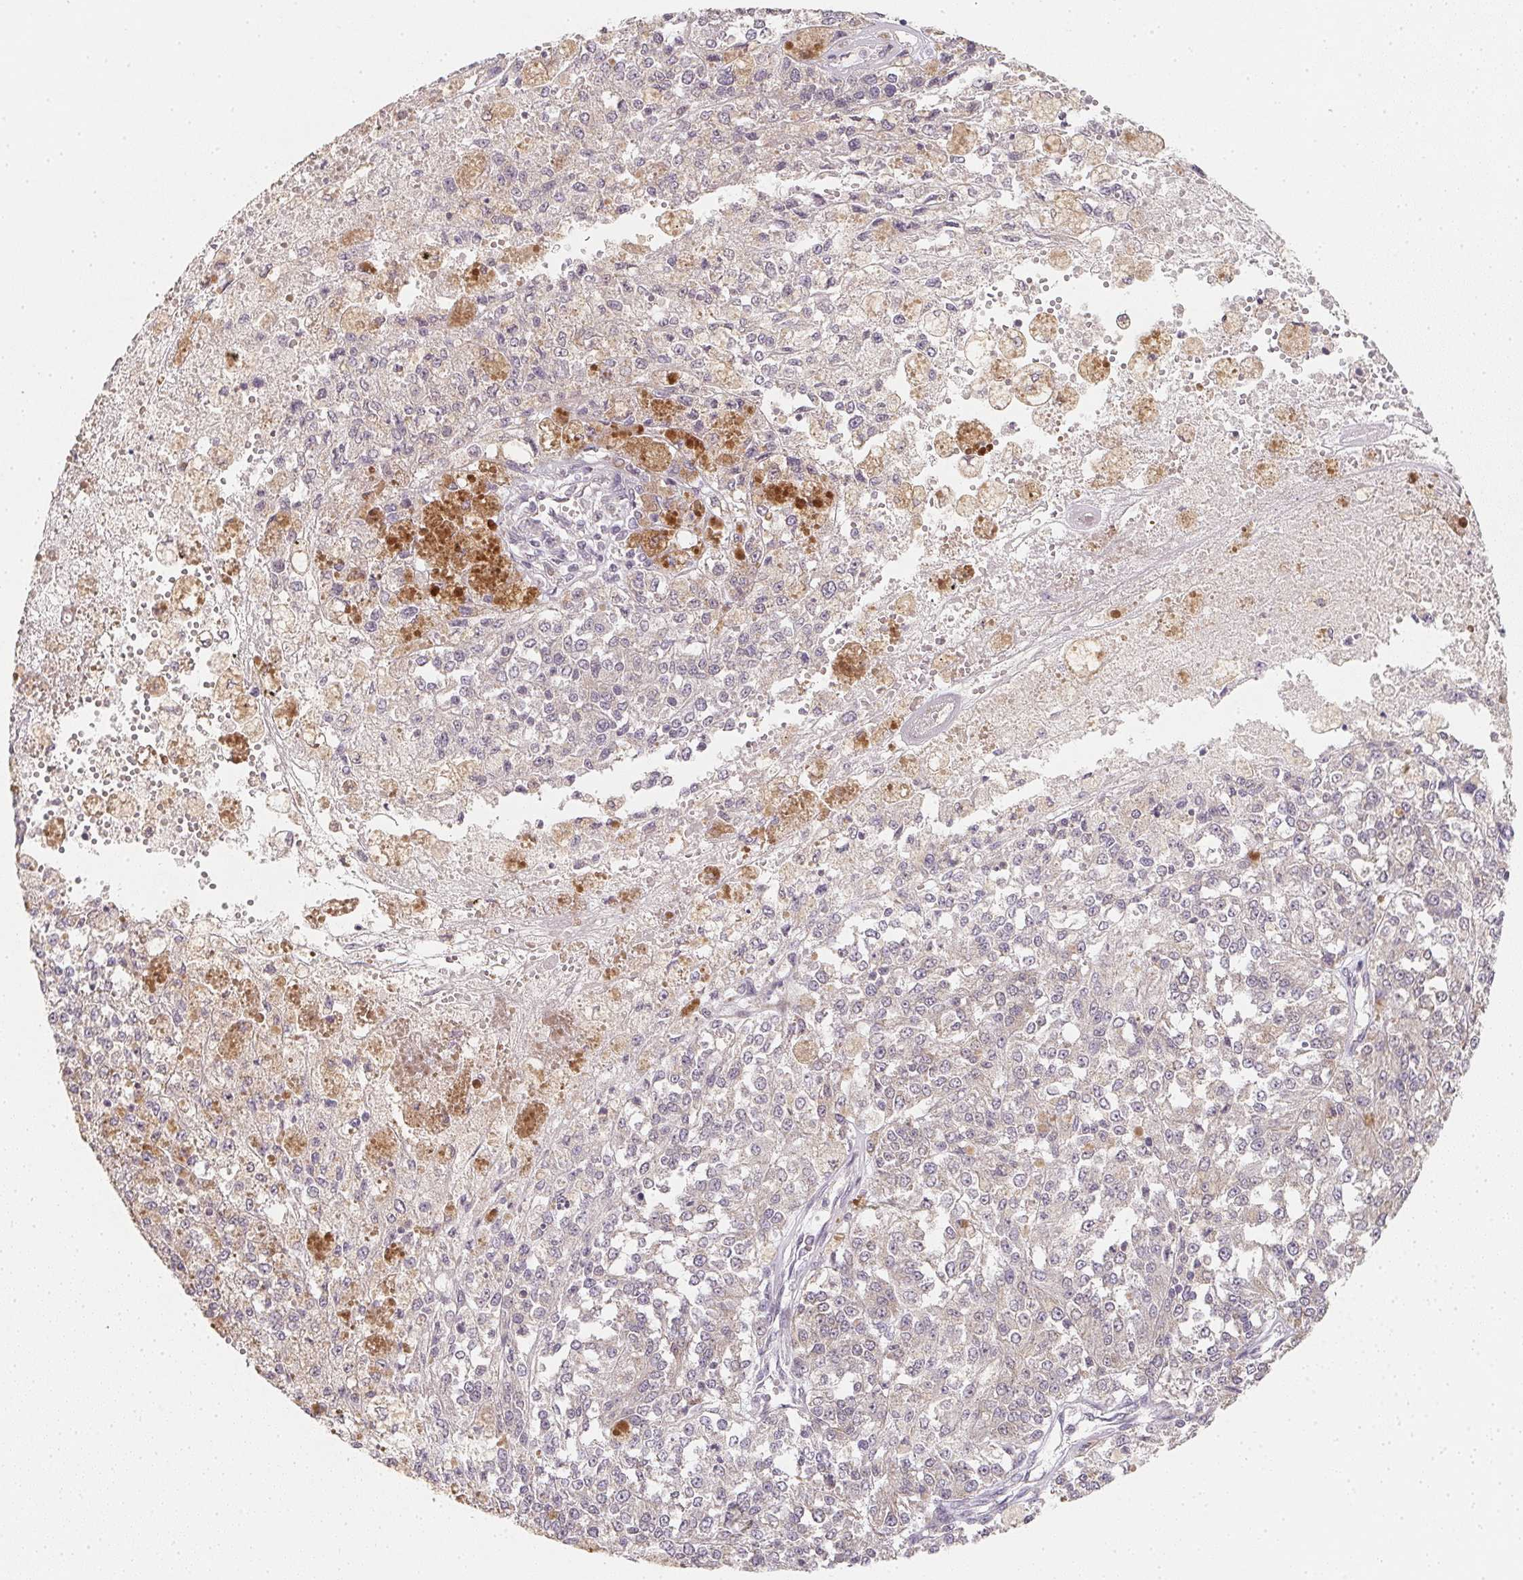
{"staining": {"intensity": "negative", "quantity": "none", "location": "none"}, "tissue": "melanoma", "cell_type": "Tumor cells", "image_type": "cancer", "snomed": [{"axis": "morphology", "description": "Malignant melanoma, Metastatic site"}, {"axis": "topography", "description": "Lymph node"}], "caption": "Immunohistochemistry (IHC) image of neoplastic tissue: human melanoma stained with DAB (3,3'-diaminobenzidine) exhibits no significant protein staining in tumor cells.", "gene": "SOAT1", "patient": {"sex": "female", "age": 64}}